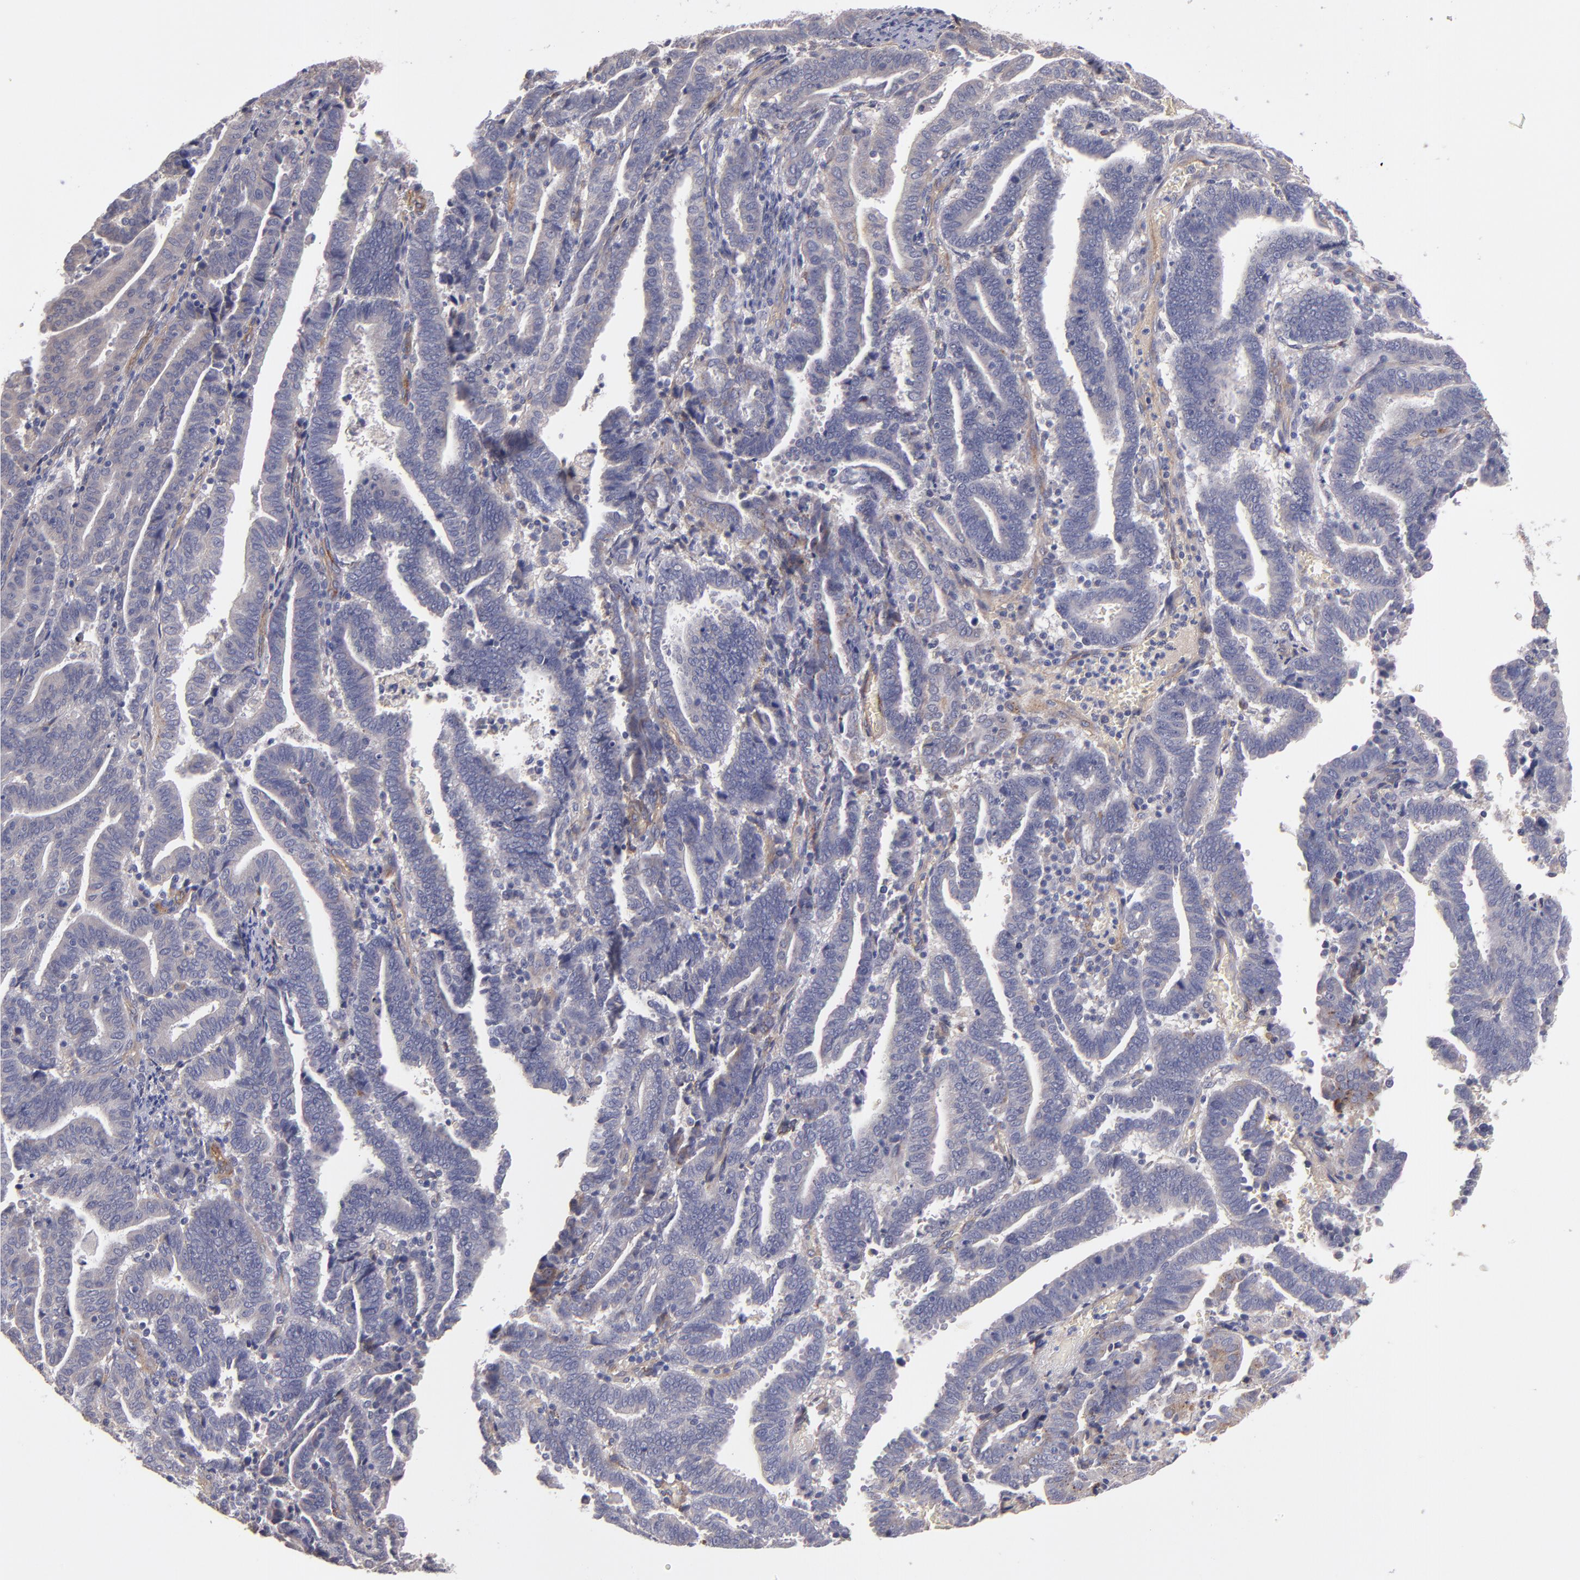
{"staining": {"intensity": "weak", "quantity": "25%-75%", "location": "cytoplasmic/membranous"}, "tissue": "endometrial cancer", "cell_type": "Tumor cells", "image_type": "cancer", "snomed": [{"axis": "morphology", "description": "Adenocarcinoma, NOS"}, {"axis": "topography", "description": "Uterus"}], "caption": "Immunohistochemistry (IHC) (DAB) staining of human adenocarcinoma (endometrial) shows weak cytoplasmic/membranous protein expression in approximately 25%-75% of tumor cells. (DAB (3,3'-diaminobenzidine) = brown stain, brightfield microscopy at high magnification).", "gene": "PLSCR4", "patient": {"sex": "female", "age": 83}}